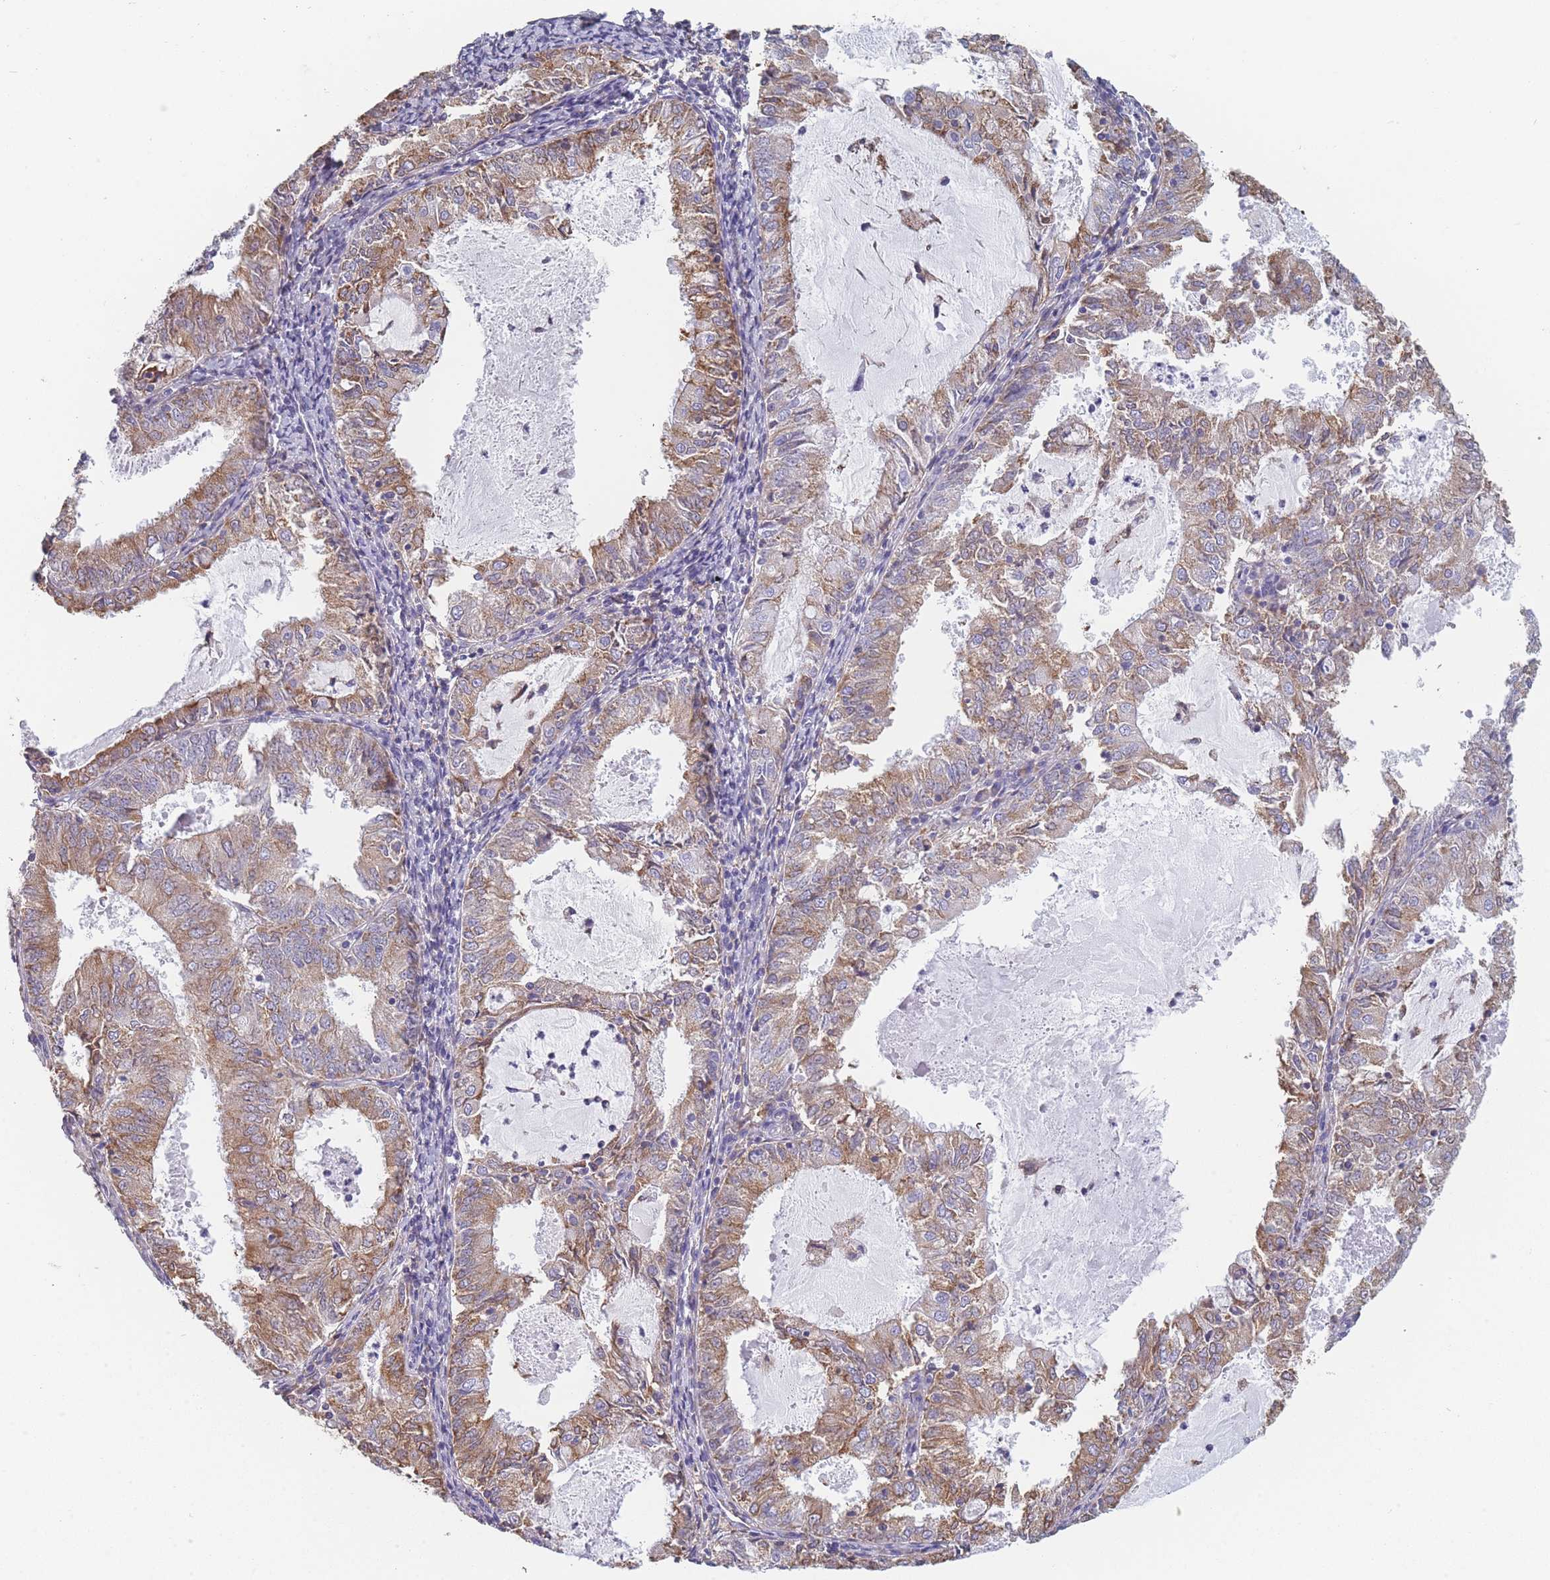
{"staining": {"intensity": "moderate", "quantity": ">75%", "location": "cytoplasmic/membranous"}, "tissue": "endometrial cancer", "cell_type": "Tumor cells", "image_type": "cancer", "snomed": [{"axis": "morphology", "description": "Adenocarcinoma, NOS"}, {"axis": "topography", "description": "Endometrium"}], "caption": "Endometrial cancer stained for a protein (brown) shows moderate cytoplasmic/membranous positive staining in approximately >75% of tumor cells.", "gene": "OR7C2", "patient": {"sex": "female", "age": 57}}